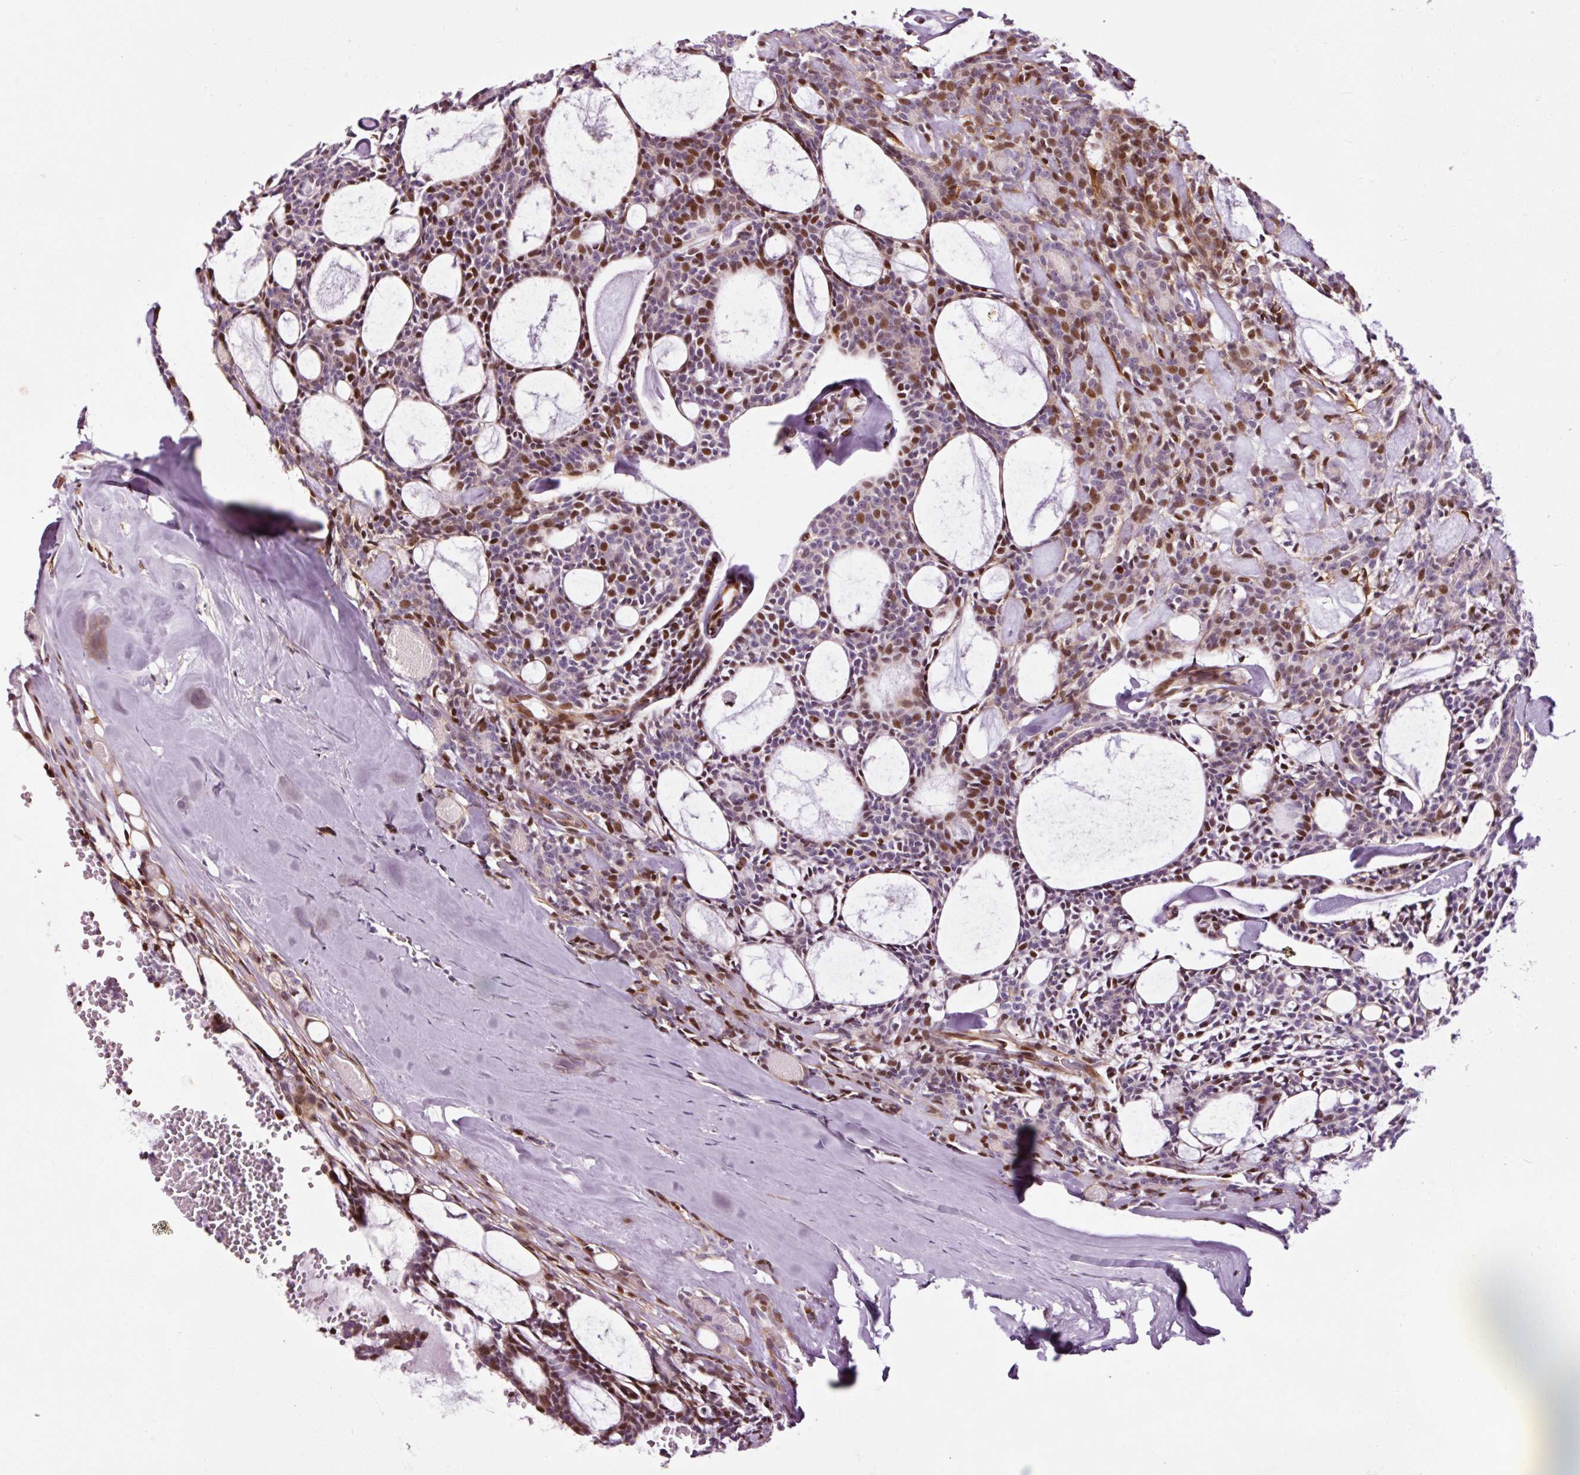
{"staining": {"intensity": "moderate", "quantity": "25%-75%", "location": "nuclear"}, "tissue": "head and neck cancer", "cell_type": "Tumor cells", "image_type": "cancer", "snomed": [{"axis": "morphology", "description": "Adenocarcinoma, NOS"}, {"axis": "topography", "description": "Salivary gland"}, {"axis": "topography", "description": "Head-Neck"}], "caption": "High-power microscopy captured an immunohistochemistry (IHC) micrograph of adenocarcinoma (head and neck), revealing moderate nuclear staining in approximately 25%-75% of tumor cells.", "gene": "ANKRD20A1", "patient": {"sex": "male", "age": 55}}